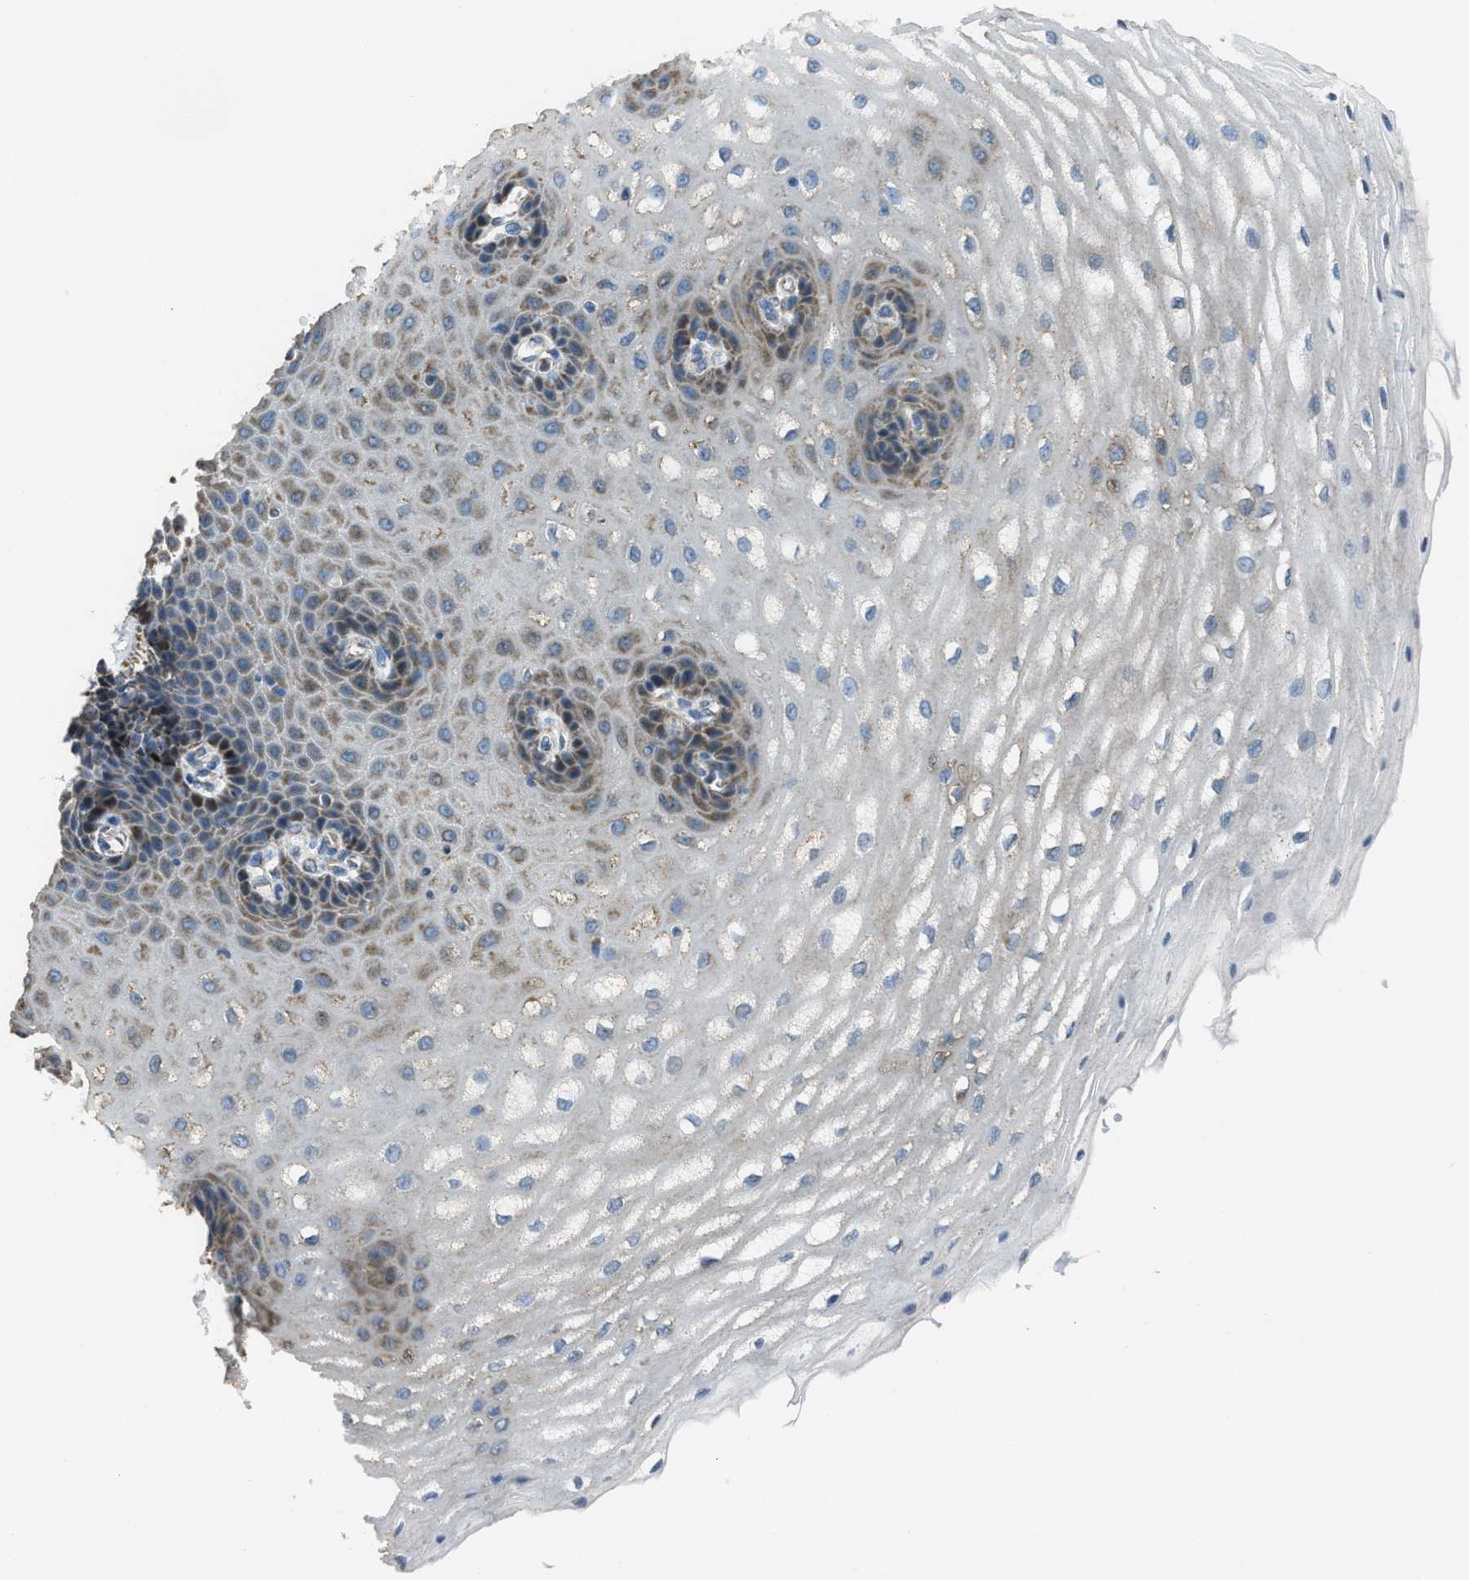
{"staining": {"intensity": "moderate", "quantity": "<25%", "location": "cytoplasmic/membranous"}, "tissue": "esophagus", "cell_type": "Squamous epithelial cells", "image_type": "normal", "snomed": [{"axis": "morphology", "description": "Normal tissue, NOS"}, {"axis": "topography", "description": "Esophagus"}], "caption": "Protein expression analysis of normal esophagus reveals moderate cytoplasmic/membranous staining in approximately <25% of squamous epithelial cells. (Brightfield microscopy of DAB IHC at high magnification).", "gene": "SLC25A11", "patient": {"sex": "male", "age": 54}}